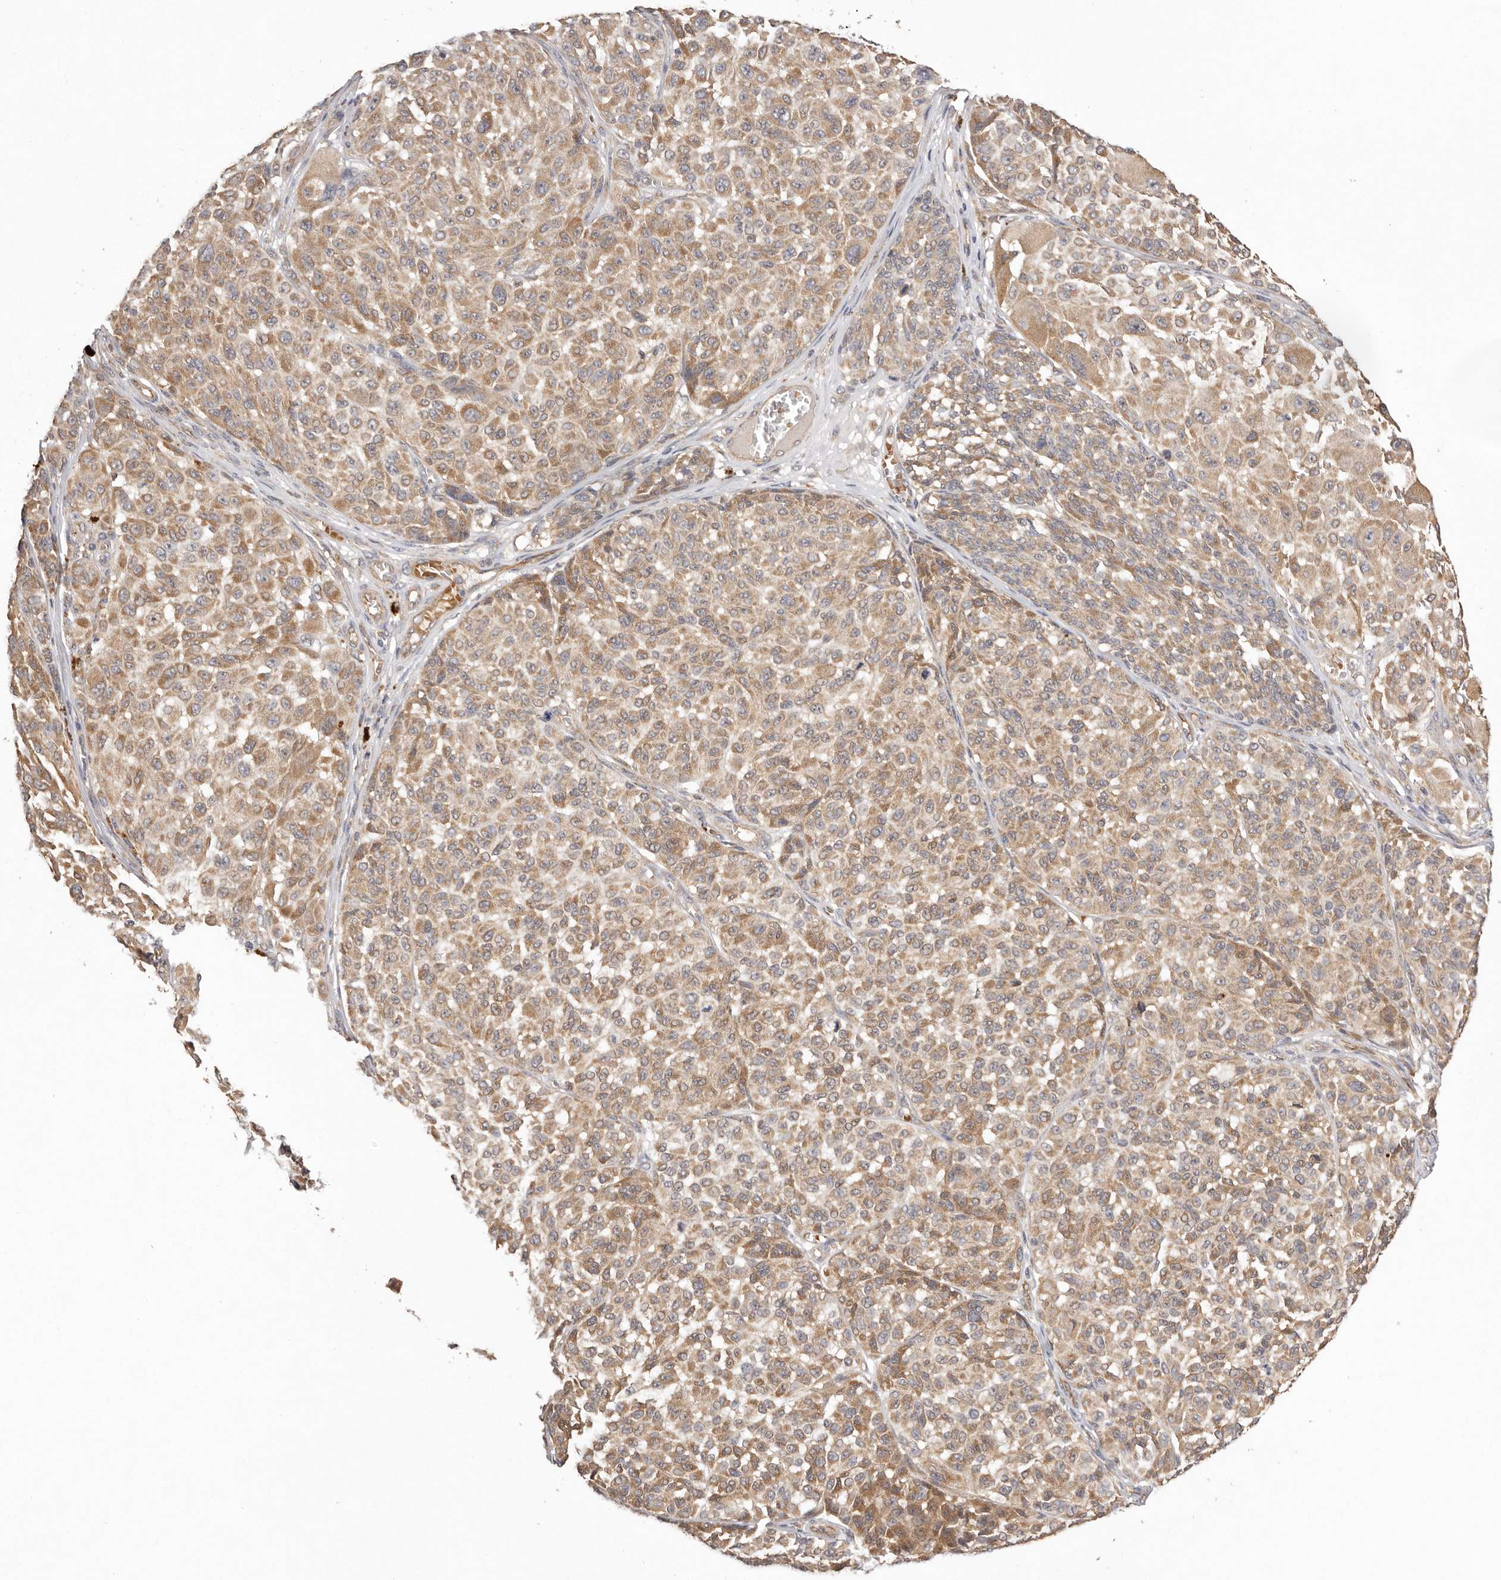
{"staining": {"intensity": "moderate", "quantity": ">75%", "location": "cytoplasmic/membranous"}, "tissue": "melanoma", "cell_type": "Tumor cells", "image_type": "cancer", "snomed": [{"axis": "morphology", "description": "Malignant melanoma, NOS"}, {"axis": "topography", "description": "Skin"}], "caption": "Protein staining of melanoma tissue exhibits moderate cytoplasmic/membranous positivity in about >75% of tumor cells.", "gene": "UBR2", "patient": {"sex": "male", "age": 83}}